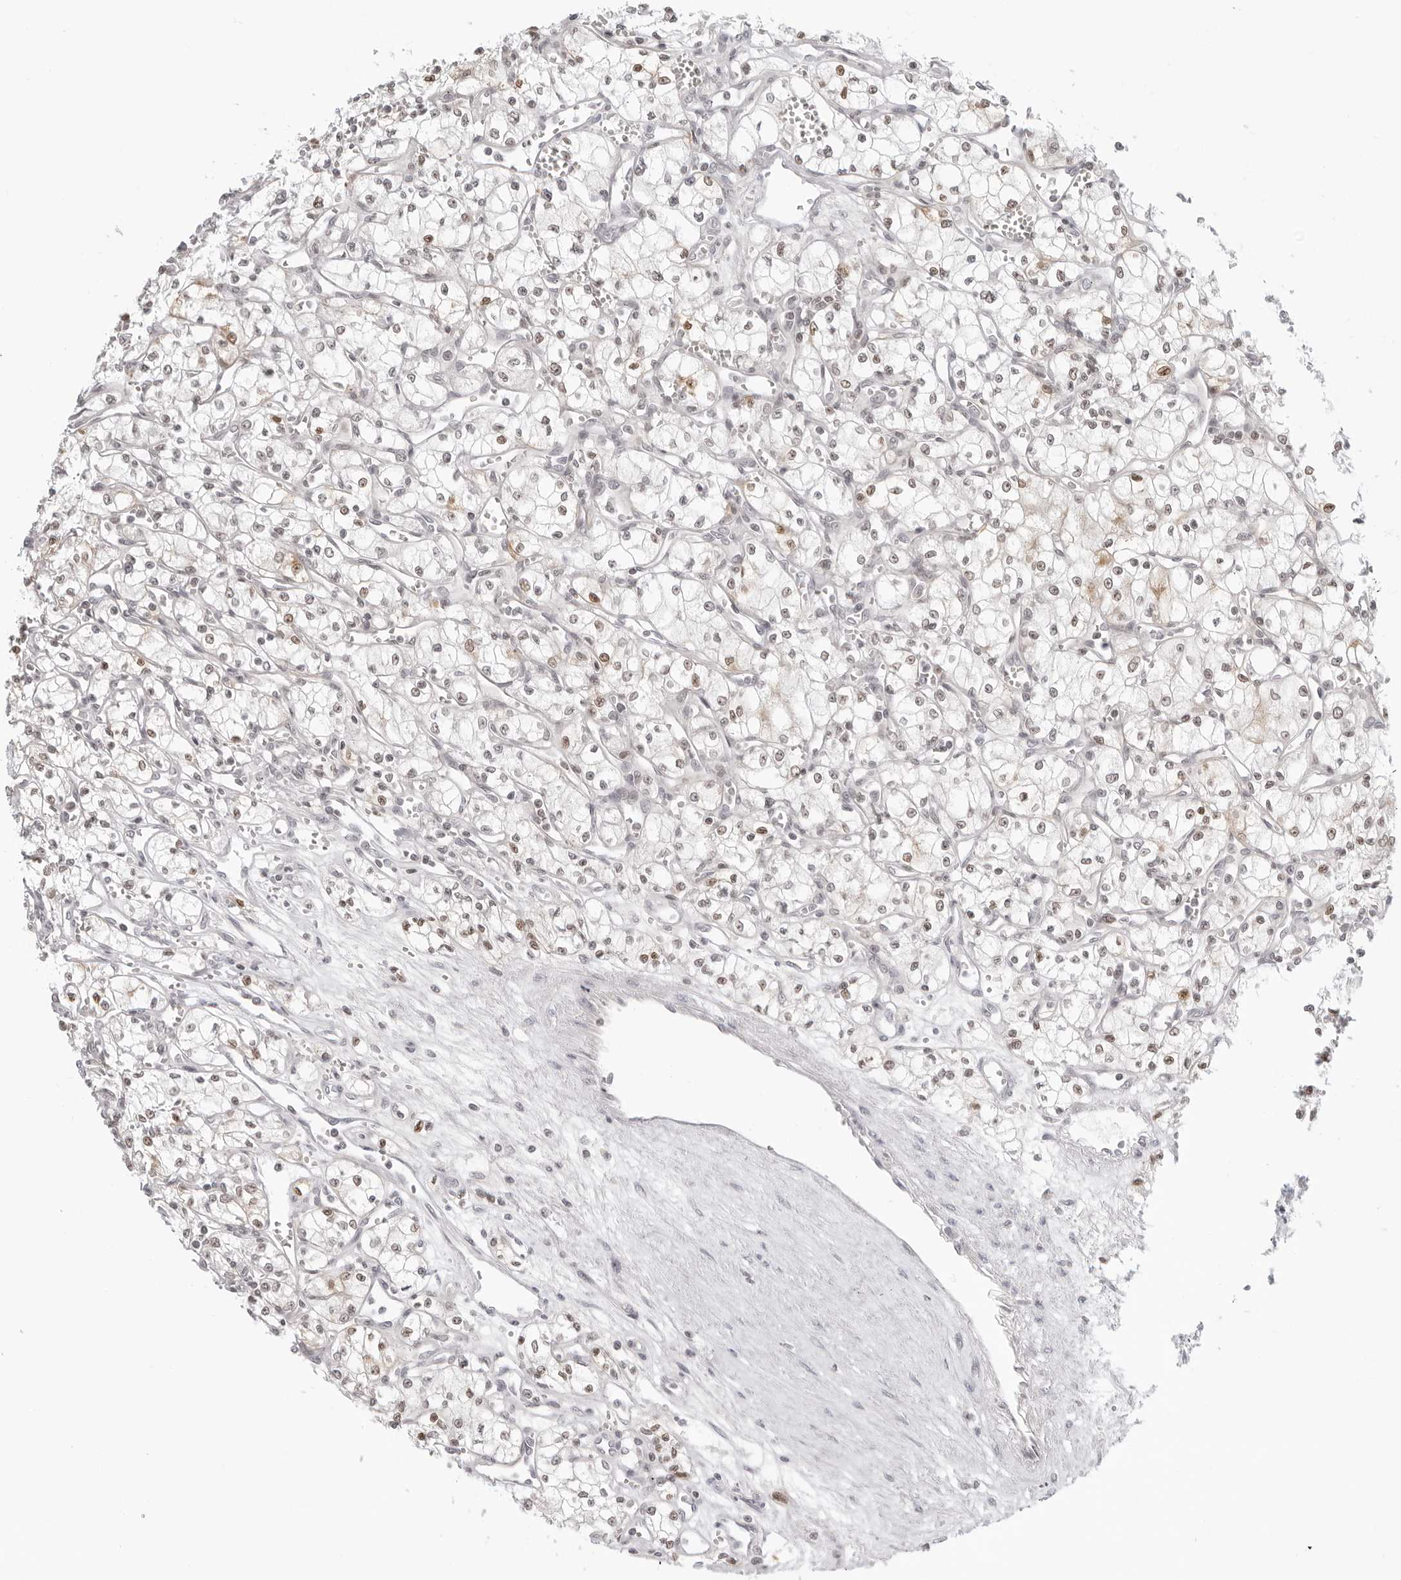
{"staining": {"intensity": "weak", "quantity": "25%-75%", "location": "nuclear"}, "tissue": "renal cancer", "cell_type": "Tumor cells", "image_type": "cancer", "snomed": [{"axis": "morphology", "description": "Adenocarcinoma, NOS"}, {"axis": "topography", "description": "Kidney"}], "caption": "Immunohistochemistry (IHC) image of neoplastic tissue: renal adenocarcinoma stained using IHC exhibits low levels of weak protein expression localized specifically in the nuclear of tumor cells, appearing as a nuclear brown color.", "gene": "MSH6", "patient": {"sex": "male", "age": 59}}